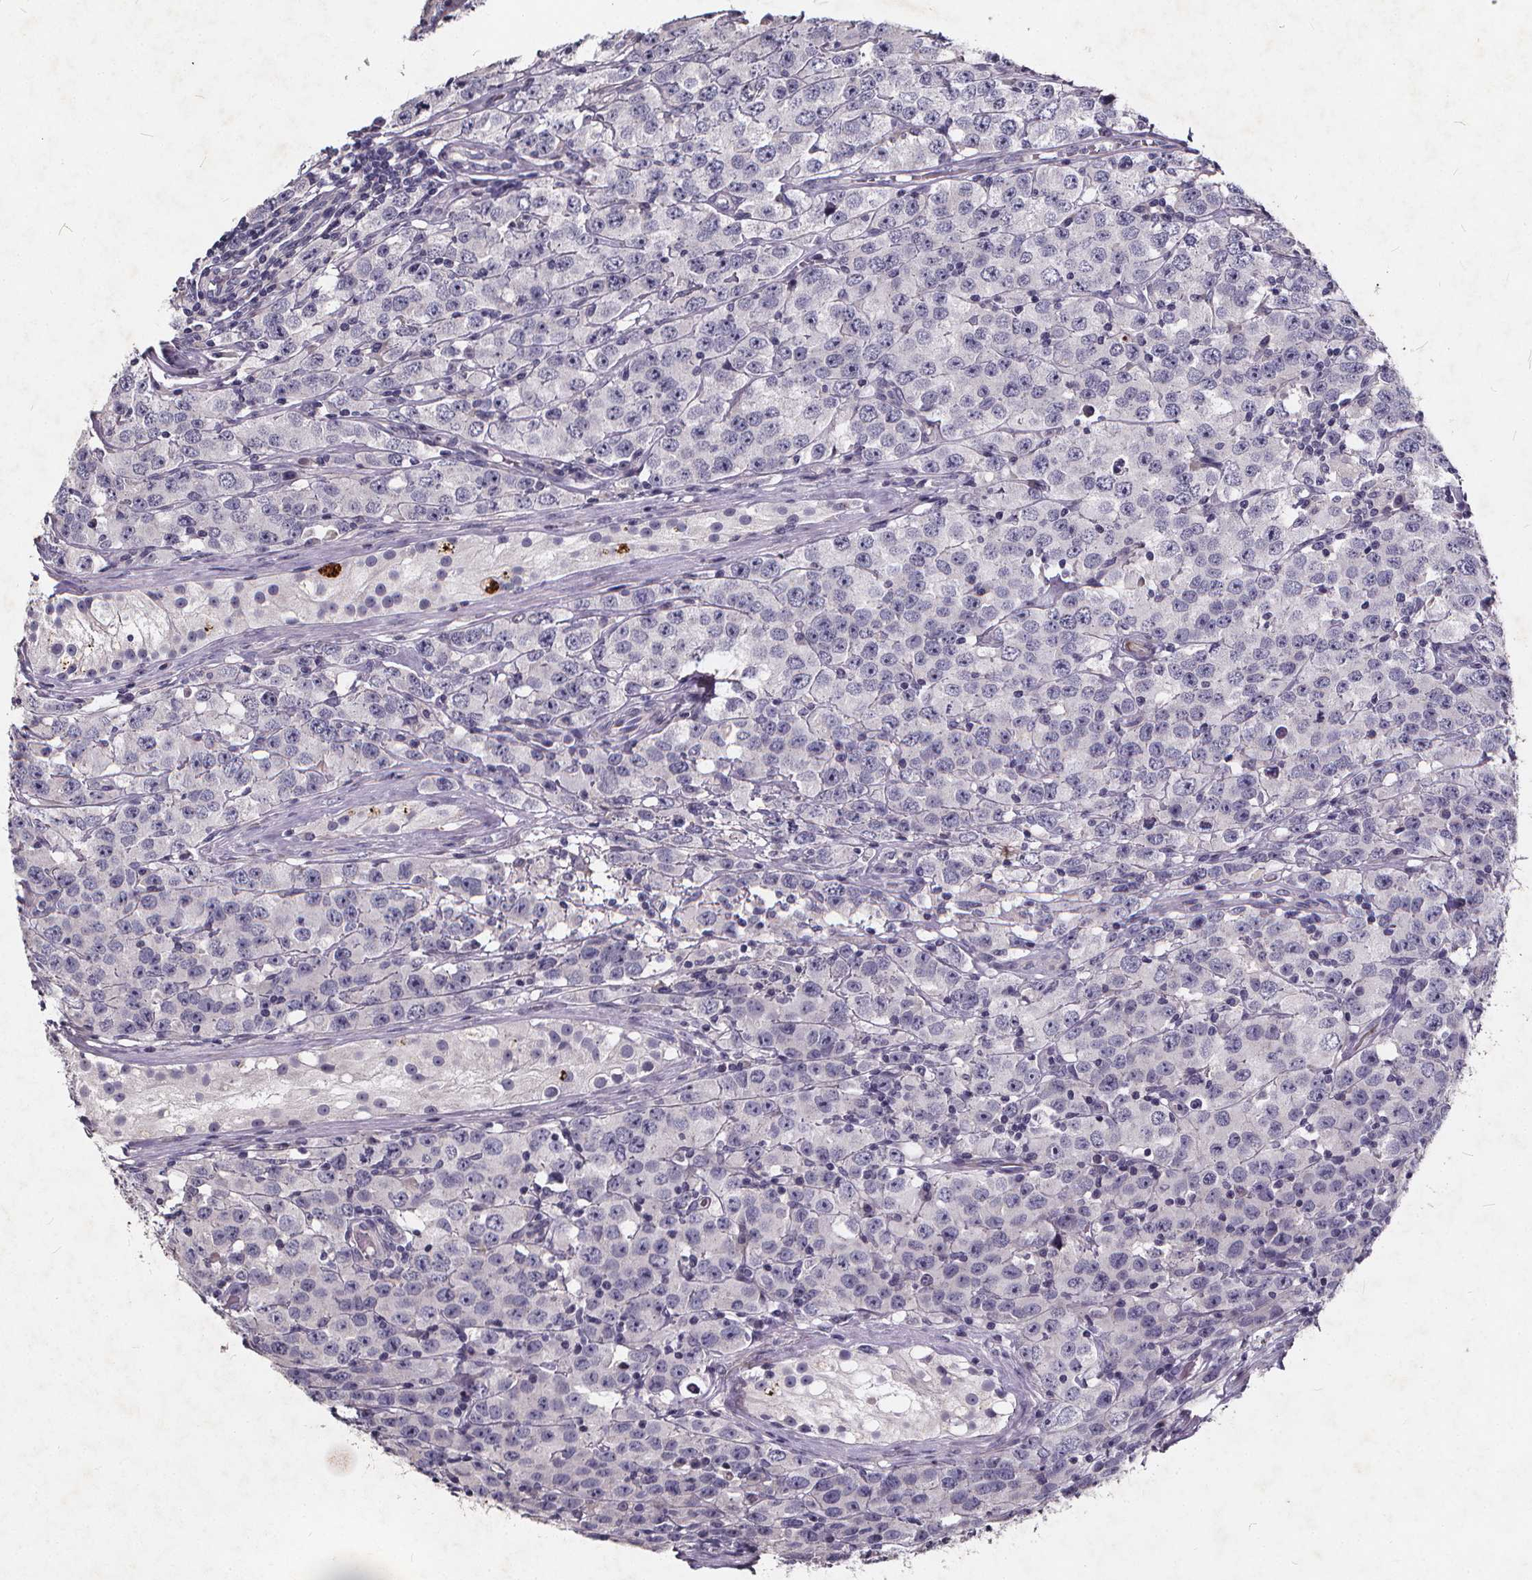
{"staining": {"intensity": "negative", "quantity": "none", "location": "none"}, "tissue": "testis cancer", "cell_type": "Tumor cells", "image_type": "cancer", "snomed": [{"axis": "morphology", "description": "Seminoma, NOS"}, {"axis": "topography", "description": "Testis"}], "caption": "Immunohistochemistry (IHC) micrograph of neoplastic tissue: human testis cancer stained with DAB (3,3'-diaminobenzidine) reveals no significant protein positivity in tumor cells.", "gene": "TSPAN14", "patient": {"sex": "male", "age": 52}}